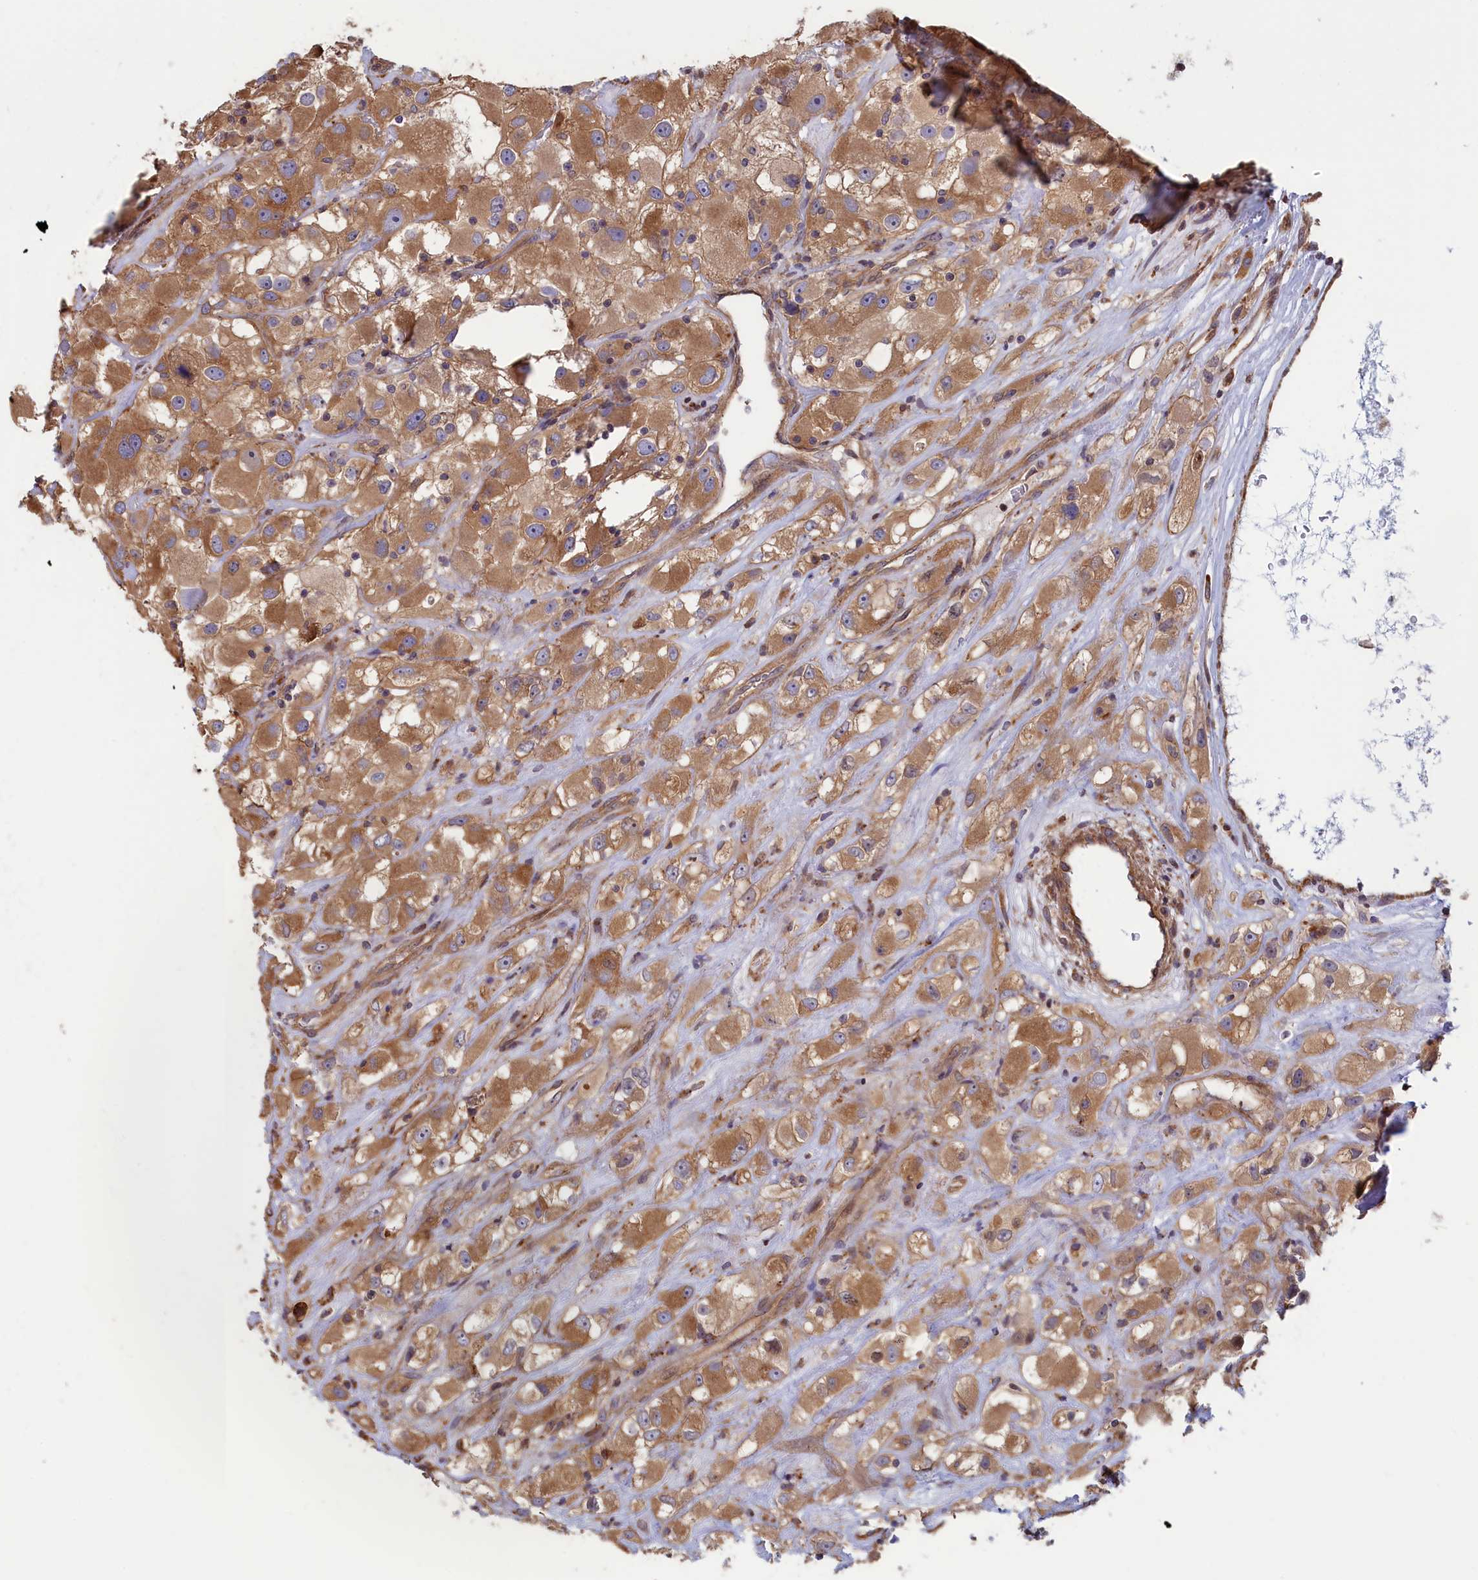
{"staining": {"intensity": "moderate", "quantity": "25%-75%", "location": "cytoplasmic/membranous"}, "tissue": "renal cancer", "cell_type": "Tumor cells", "image_type": "cancer", "snomed": [{"axis": "morphology", "description": "Adenocarcinoma, NOS"}, {"axis": "topography", "description": "Kidney"}], "caption": "Human renal adenocarcinoma stained with a brown dye demonstrates moderate cytoplasmic/membranous positive expression in about 25%-75% of tumor cells.", "gene": "RILPL1", "patient": {"sex": "female", "age": 52}}